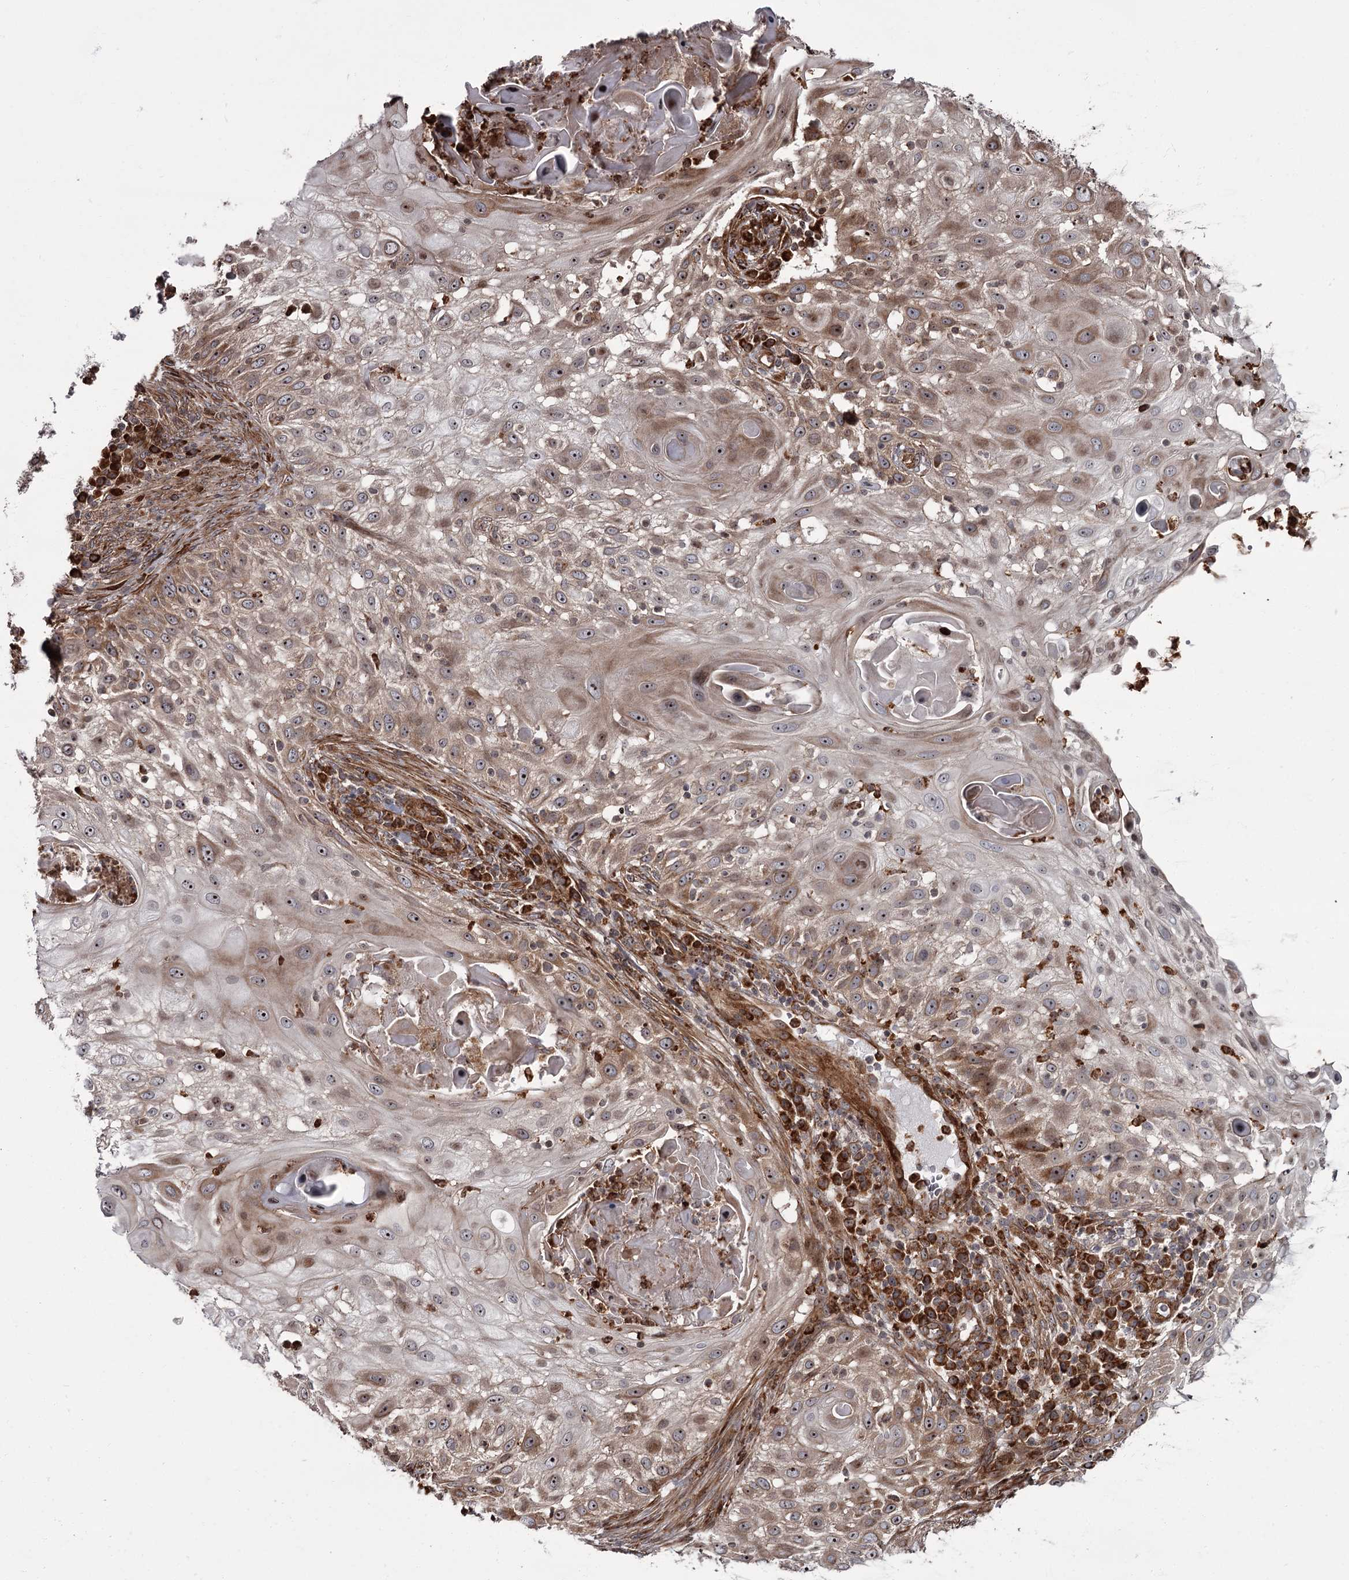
{"staining": {"intensity": "moderate", "quantity": ">75%", "location": "cytoplasmic/membranous,nuclear"}, "tissue": "skin cancer", "cell_type": "Tumor cells", "image_type": "cancer", "snomed": [{"axis": "morphology", "description": "Squamous cell carcinoma, NOS"}, {"axis": "topography", "description": "Skin"}], "caption": "Immunohistochemistry (IHC) histopathology image of neoplastic tissue: human skin cancer stained using immunohistochemistry (IHC) shows medium levels of moderate protein expression localized specifically in the cytoplasmic/membranous and nuclear of tumor cells, appearing as a cytoplasmic/membranous and nuclear brown color.", "gene": "THAP9", "patient": {"sex": "female", "age": 44}}